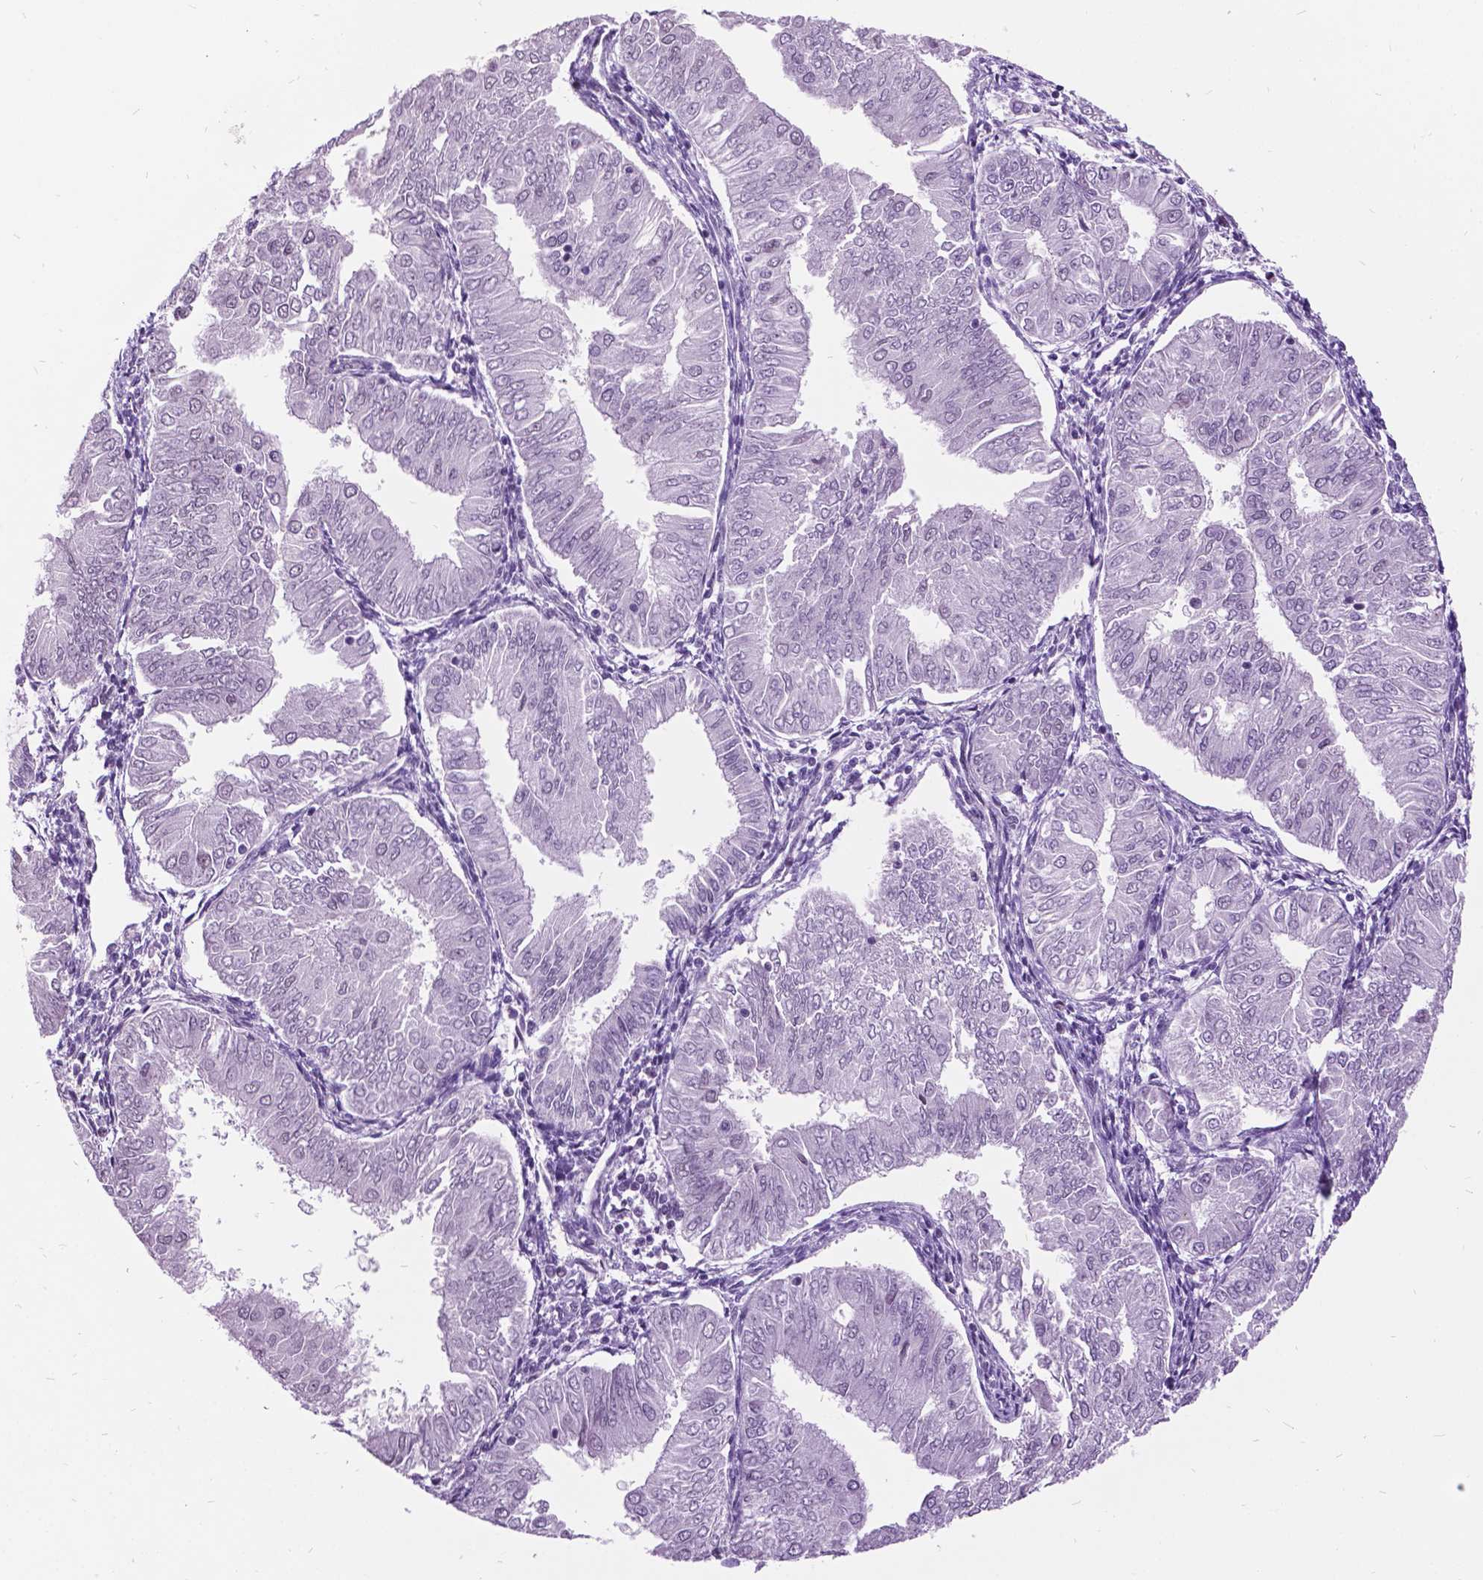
{"staining": {"intensity": "negative", "quantity": "none", "location": "none"}, "tissue": "endometrial cancer", "cell_type": "Tumor cells", "image_type": "cancer", "snomed": [{"axis": "morphology", "description": "Adenocarcinoma, NOS"}, {"axis": "topography", "description": "Endometrium"}], "caption": "Tumor cells show no significant protein staining in endometrial cancer (adenocarcinoma).", "gene": "DPF3", "patient": {"sex": "female", "age": 53}}